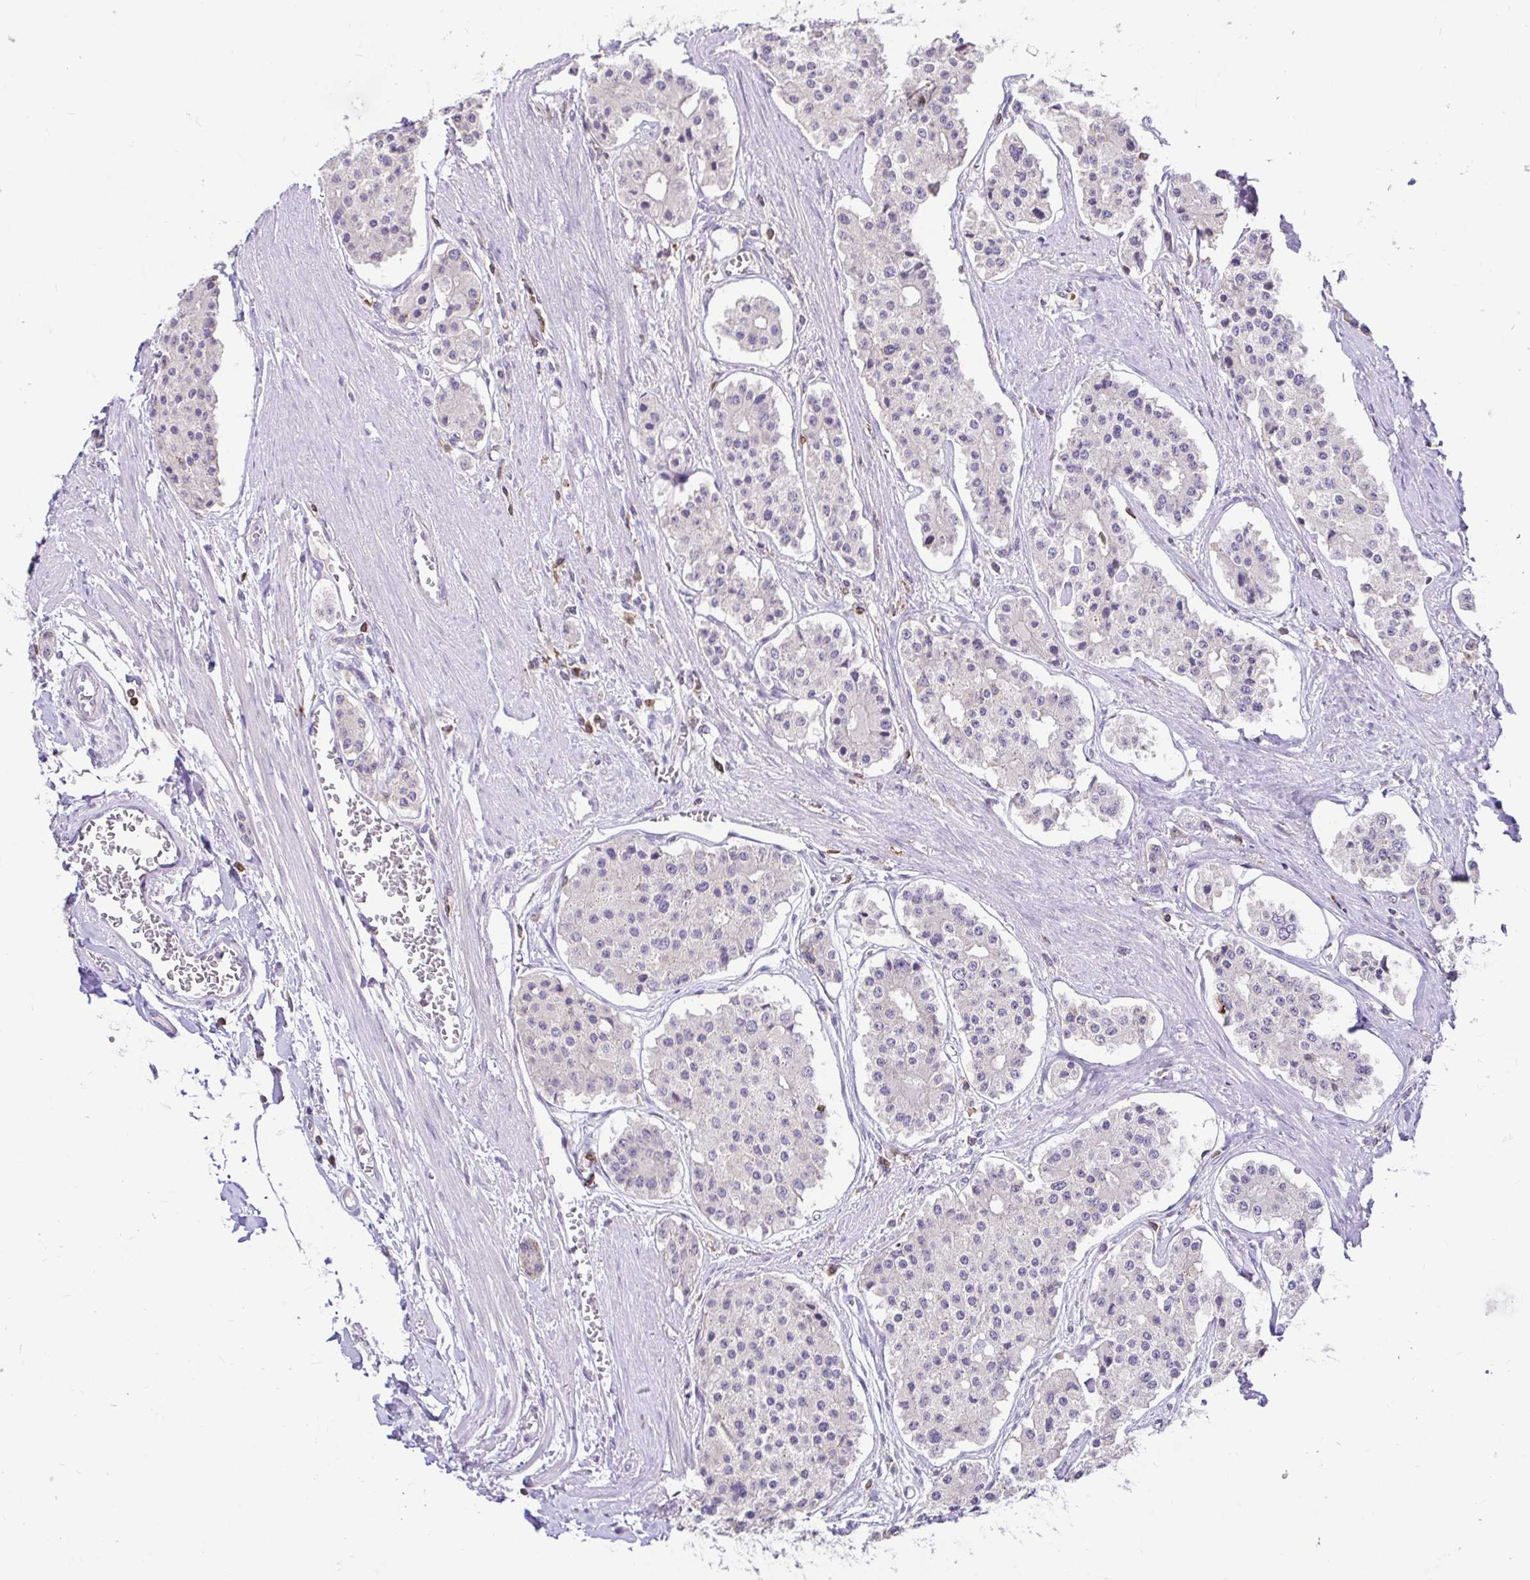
{"staining": {"intensity": "negative", "quantity": "none", "location": "none"}, "tissue": "carcinoid", "cell_type": "Tumor cells", "image_type": "cancer", "snomed": [{"axis": "morphology", "description": "Carcinoid, malignant, NOS"}, {"axis": "topography", "description": "Small intestine"}], "caption": "An immunohistochemistry (IHC) histopathology image of malignant carcinoid is shown. There is no staining in tumor cells of malignant carcinoid.", "gene": "SKAP1", "patient": {"sex": "female", "age": 65}}